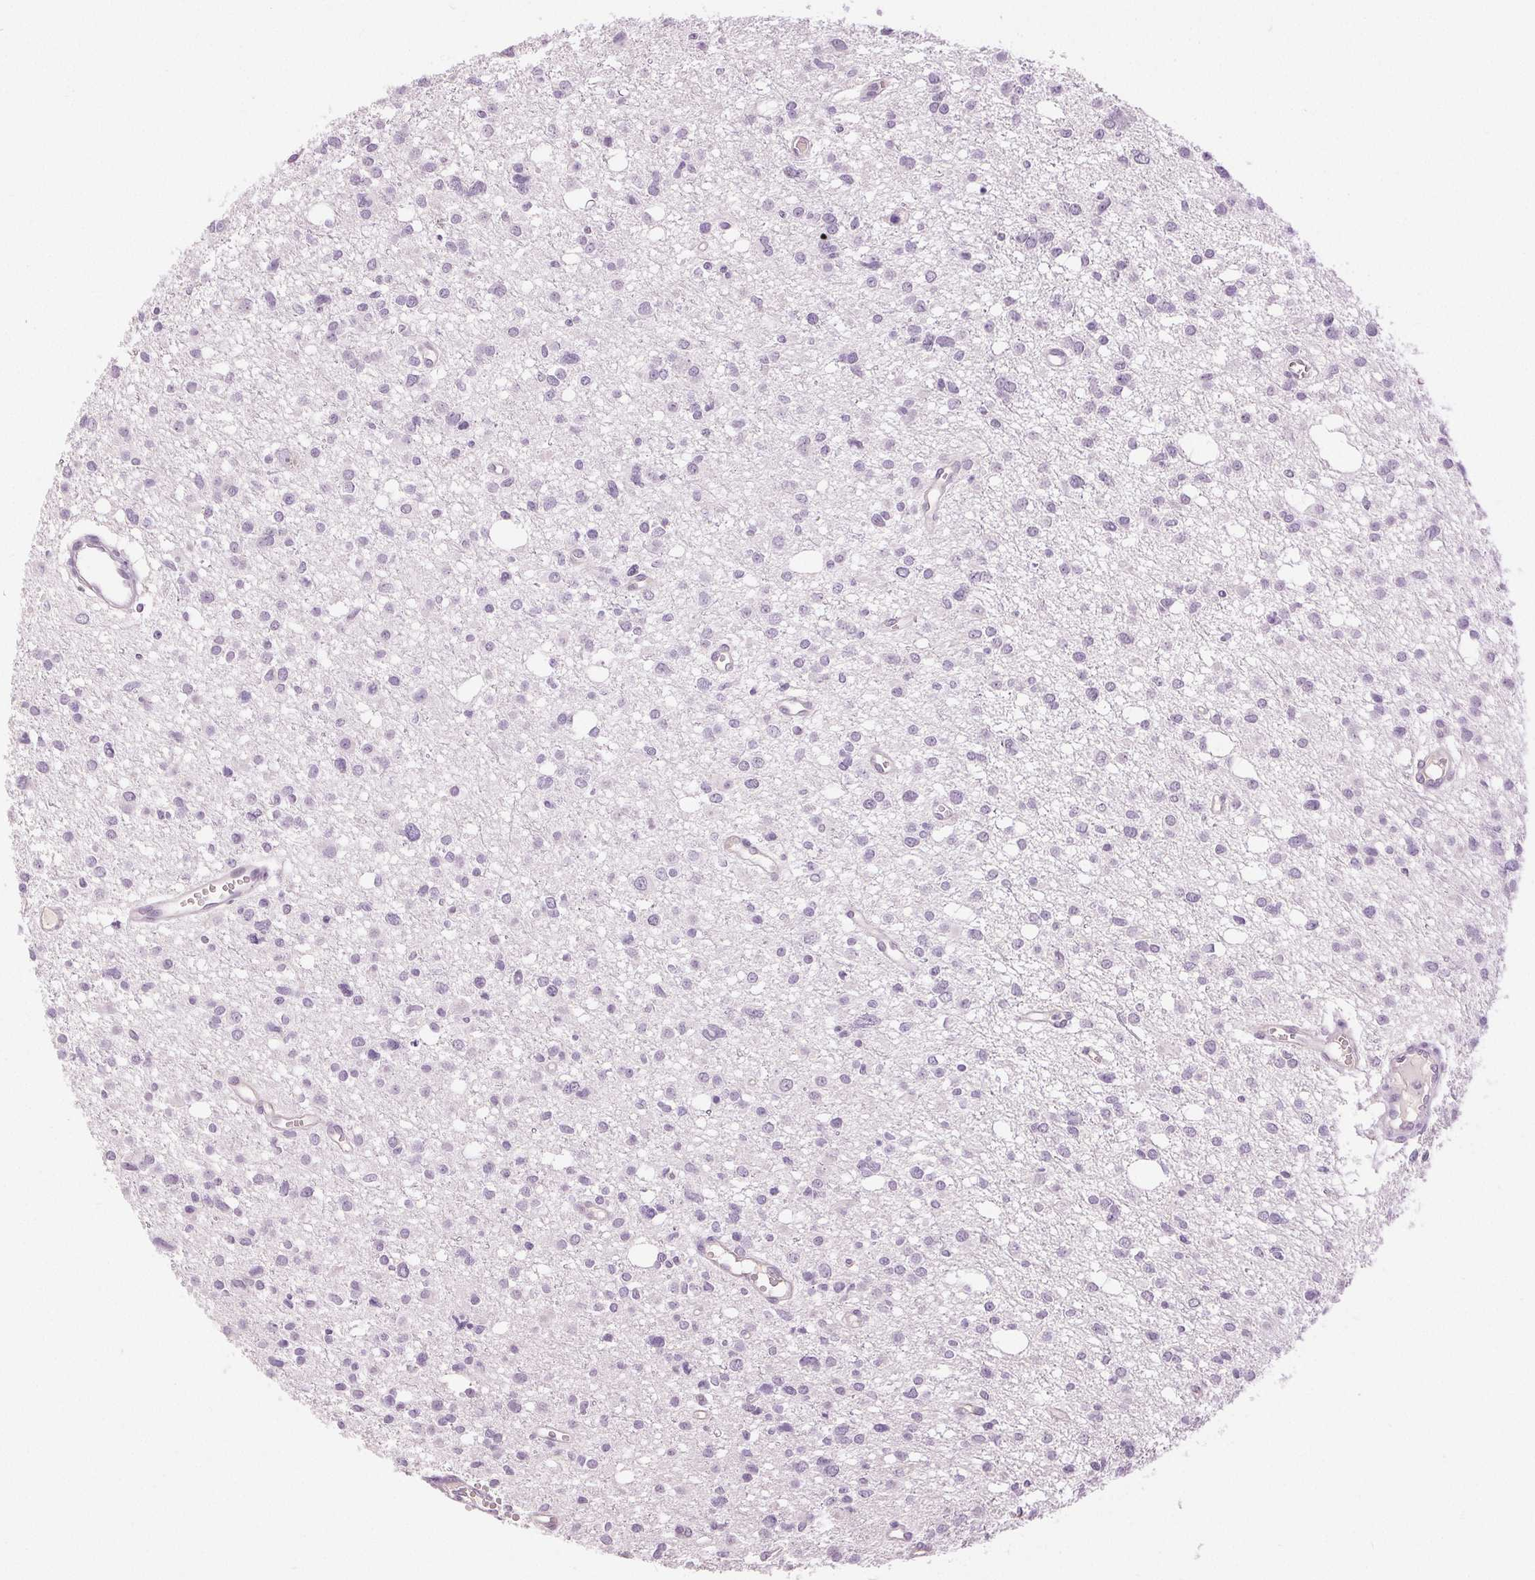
{"staining": {"intensity": "negative", "quantity": "none", "location": "none"}, "tissue": "glioma", "cell_type": "Tumor cells", "image_type": "cancer", "snomed": [{"axis": "morphology", "description": "Glioma, malignant, High grade"}, {"axis": "topography", "description": "Brain"}], "caption": "Tumor cells are negative for protein expression in human glioma.", "gene": "DSG3", "patient": {"sex": "male", "age": 23}}